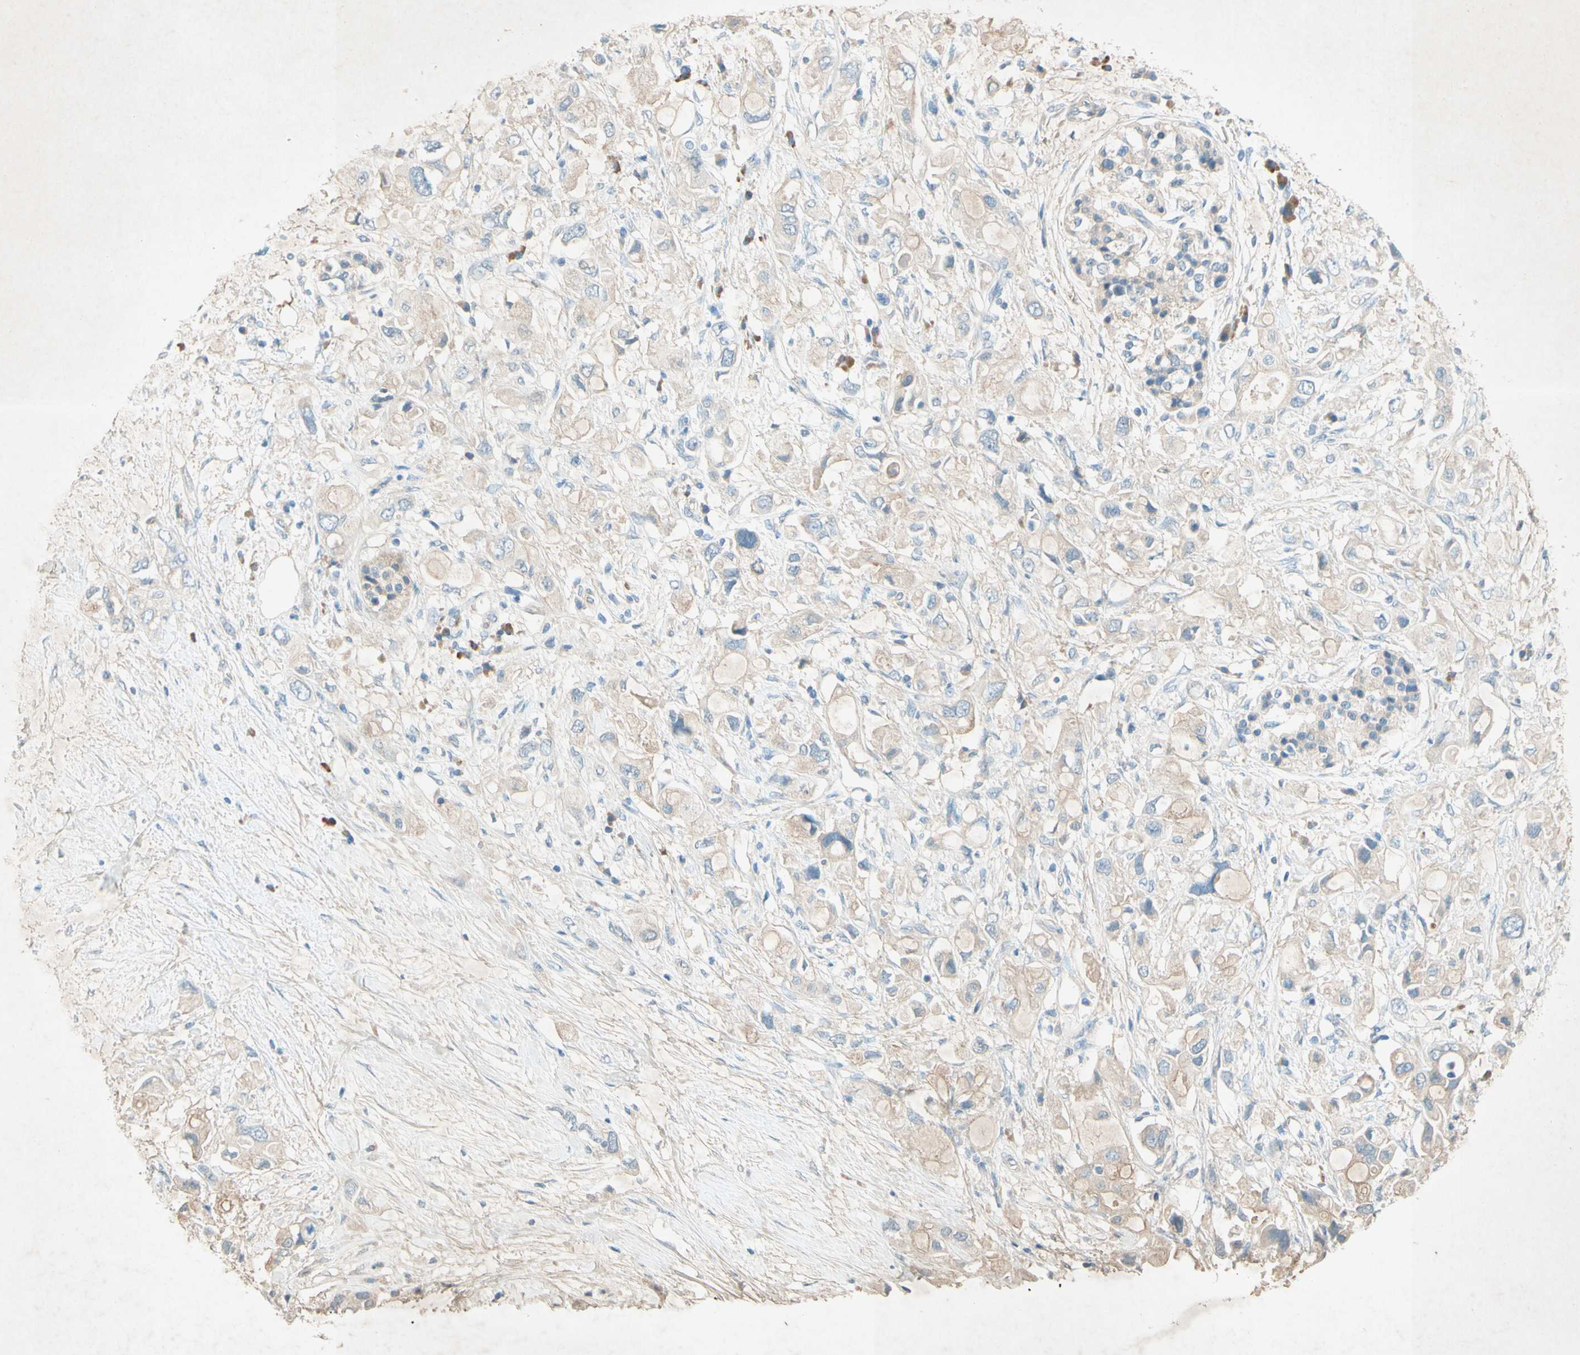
{"staining": {"intensity": "weak", "quantity": "25%-75%", "location": "cytoplasmic/membranous"}, "tissue": "pancreatic cancer", "cell_type": "Tumor cells", "image_type": "cancer", "snomed": [{"axis": "morphology", "description": "Adenocarcinoma, NOS"}, {"axis": "topography", "description": "Pancreas"}], "caption": "The photomicrograph displays a brown stain indicating the presence of a protein in the cytoplasmic/membranous of tumor cells in pancreatic adenocarcinoma.", "gene": "IL2", "patient": {"sex": "female", "age": 56}}